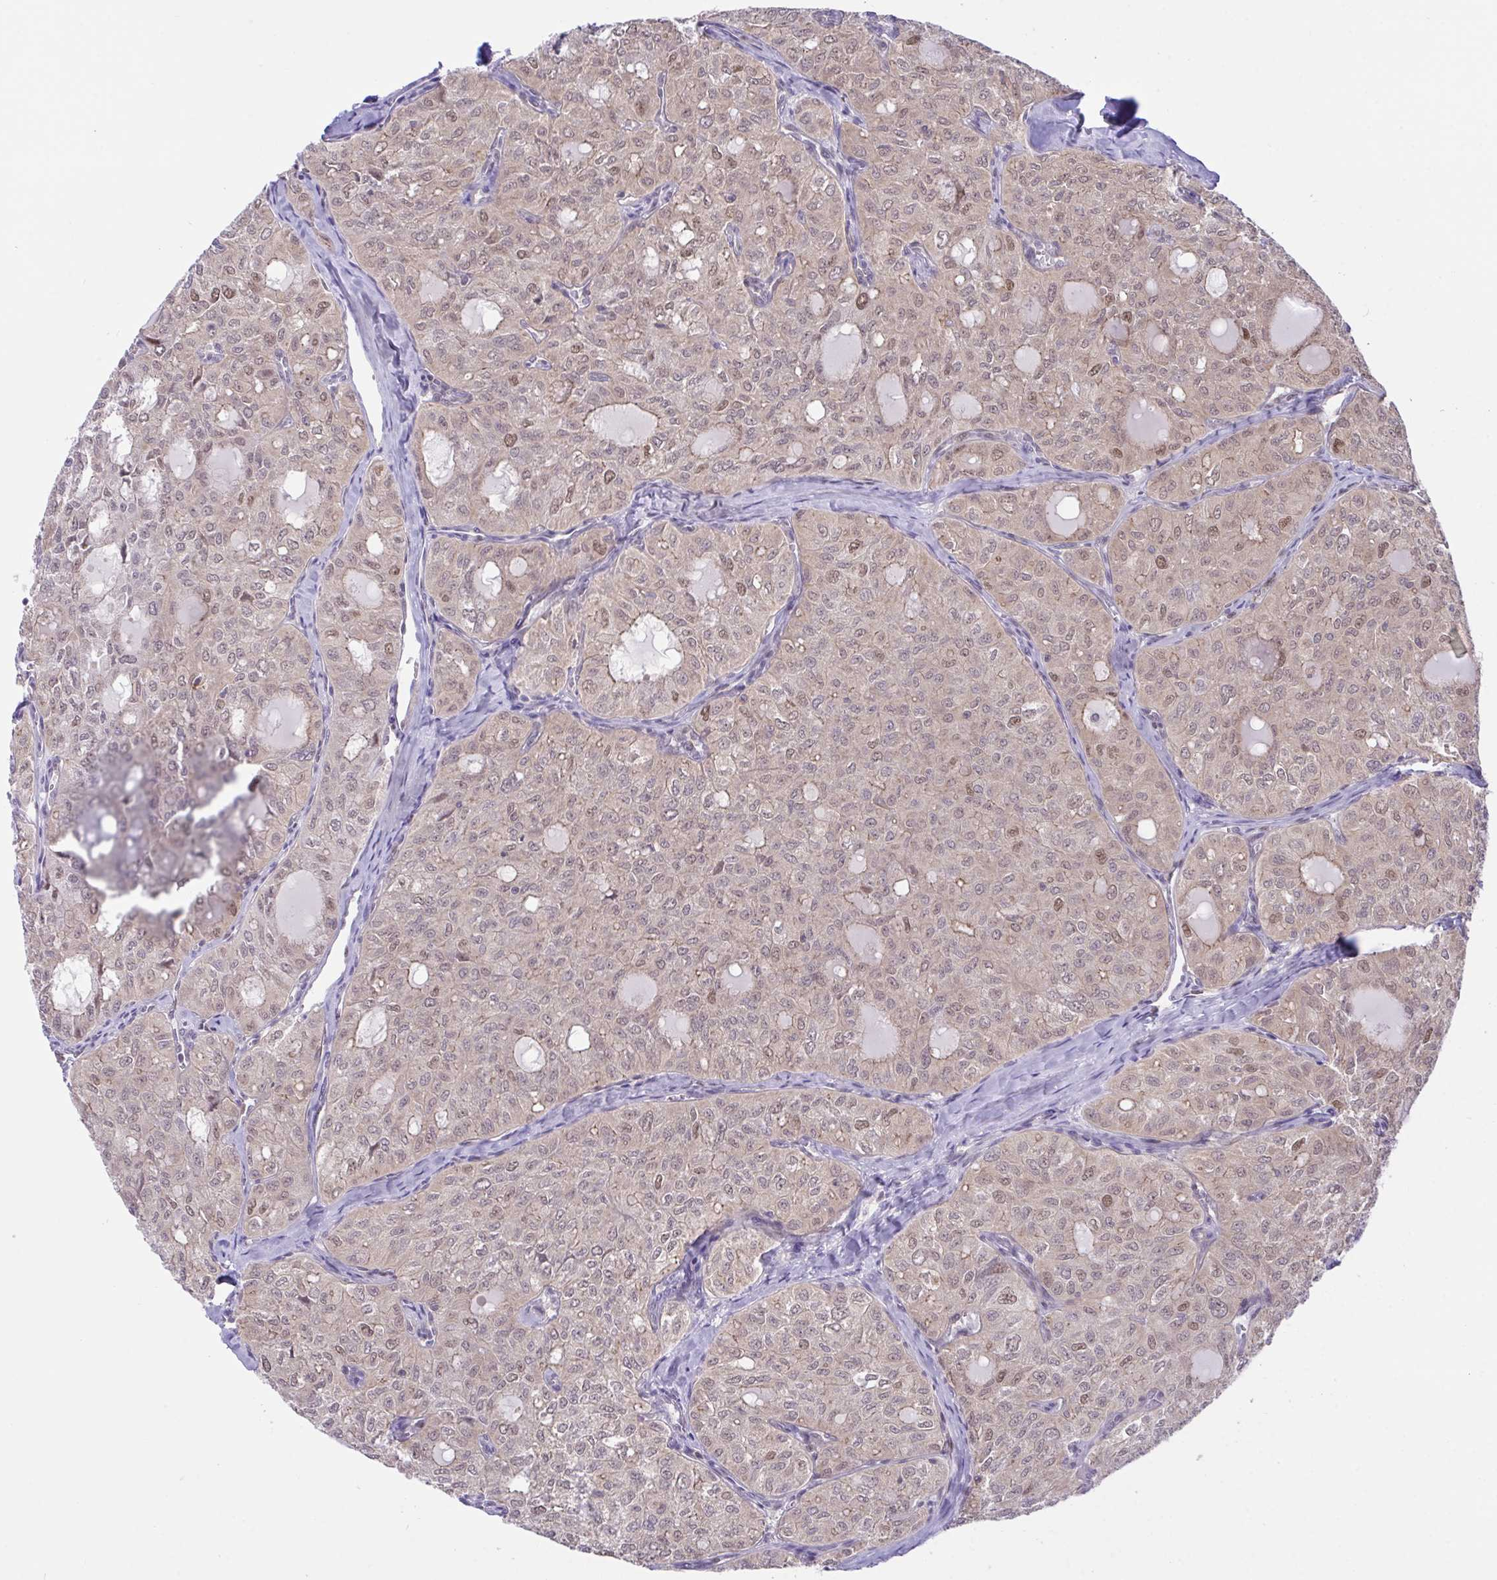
{"staining": {"intensity": "moderate", "quantity": "<25%", "location": "nuclear"}, "tissue": "thyroid cancer", "cell_type": "Tumor cells", "image_type": "cancer", "snomed": [{"axis": "morphology", "description": "Follicular adenoma carcinoma, NOS"}, {"axis": "topography", "description": "Thyroid gland"}], "caption": "The immunohistochemical stain labels moderate nuclear positivity in tumor cells of thyroid follicular adenoma carcinoma tissue. The protein is shown in brown color, while the nuclei are stained blue.", "gene": "ZNF444", "patient": {"sex": "male", "age": 75}}